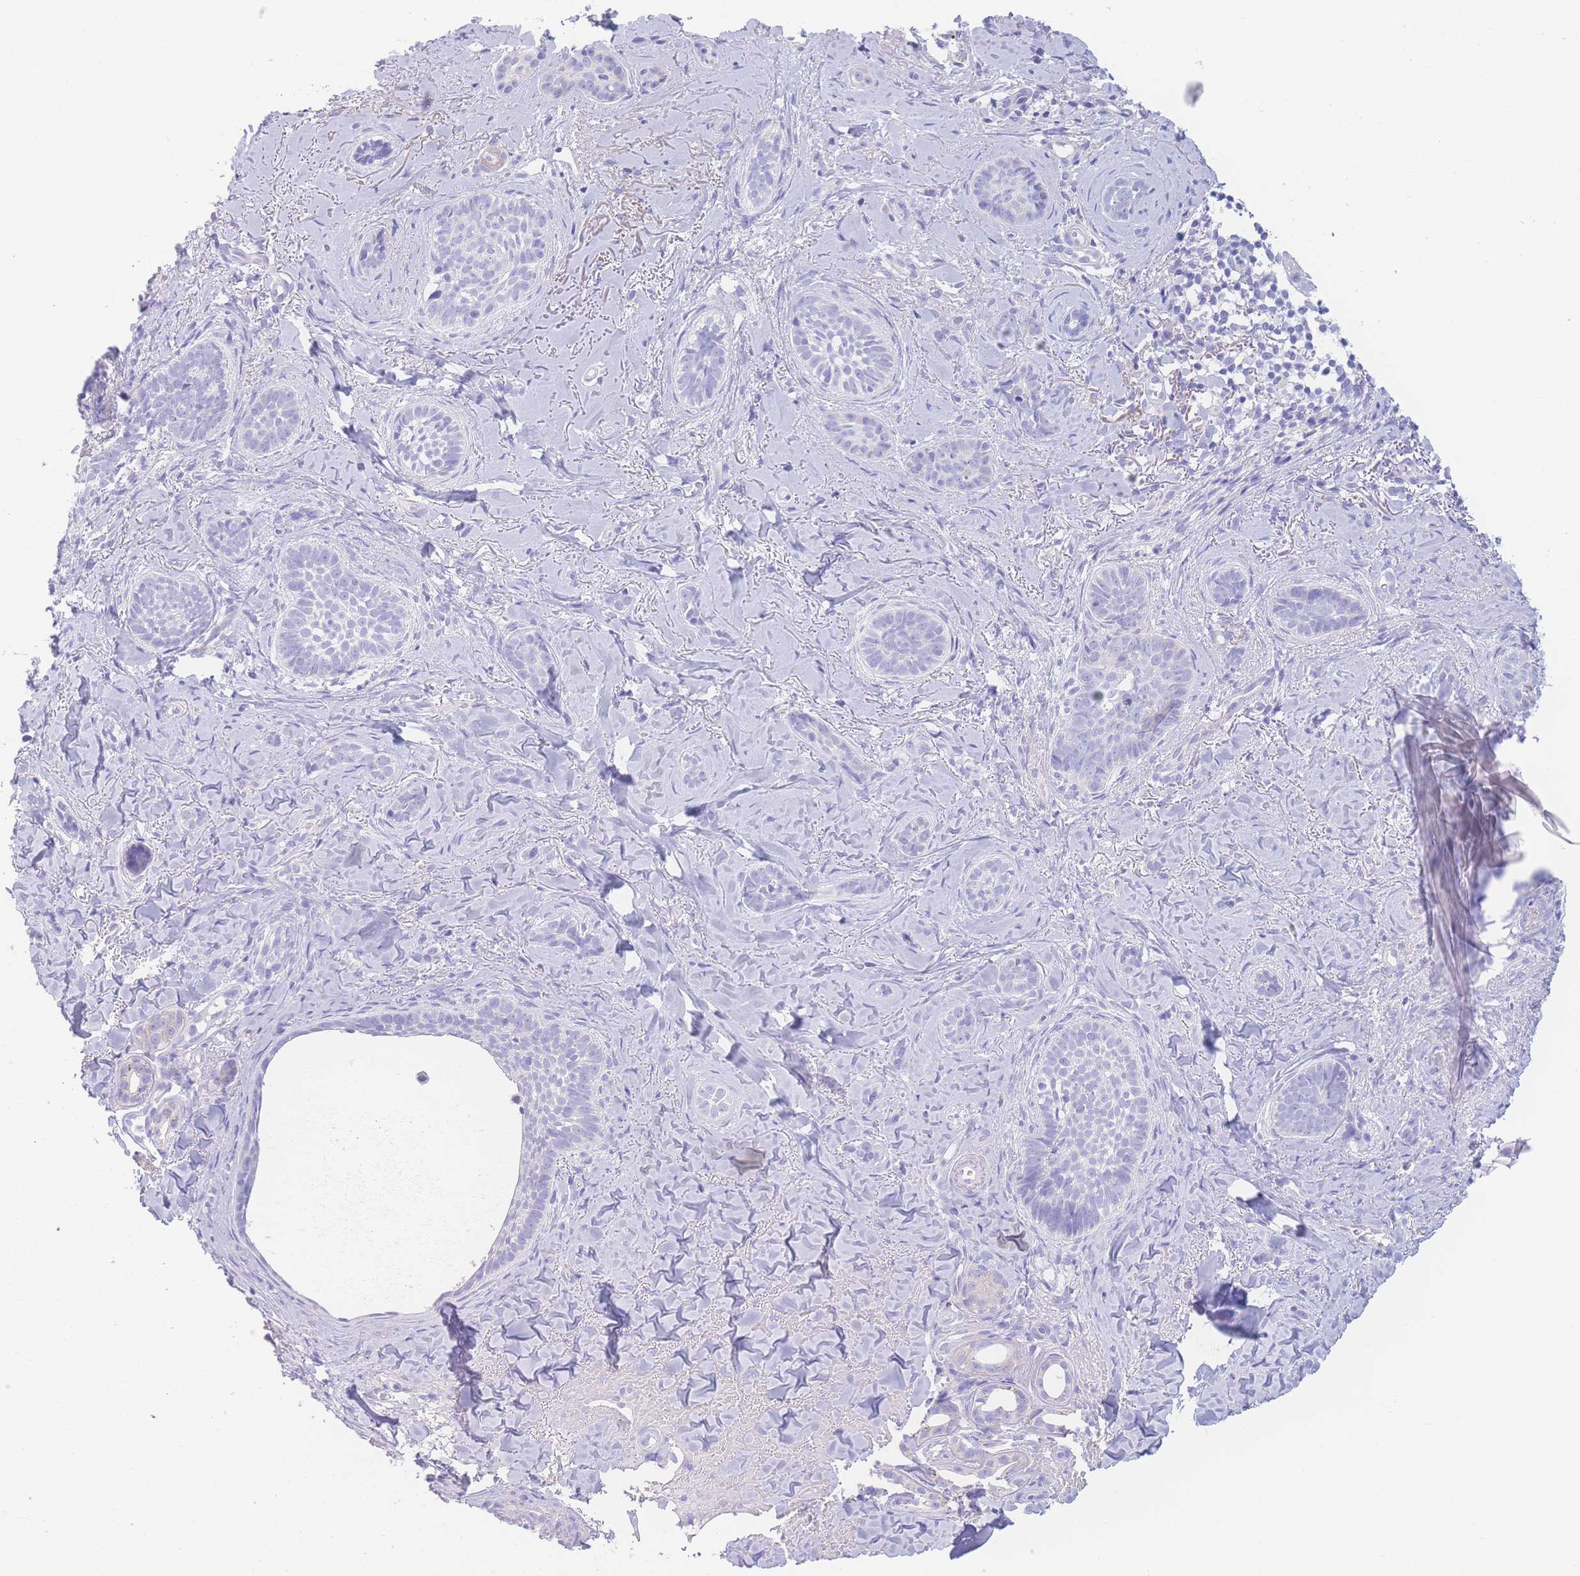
{"staining": {"intensity": "negative", "quantity": "none", "location": "none"}, "tissue": "skin cancer", "cell_type": "Tumor cells", "image_type": "cancer", "snomed": [{"axis": "morphology", "description": "Basal cell carcinoma"}, {"axis": "topography", "description": "Skin"}], "caption": "Skin basal cell carcinoma was stained to show a protein in brown. There is no significant staining in tumor cells.", "gene": "NBEAL1", "patient": {"sex": "female", "age": 55}}